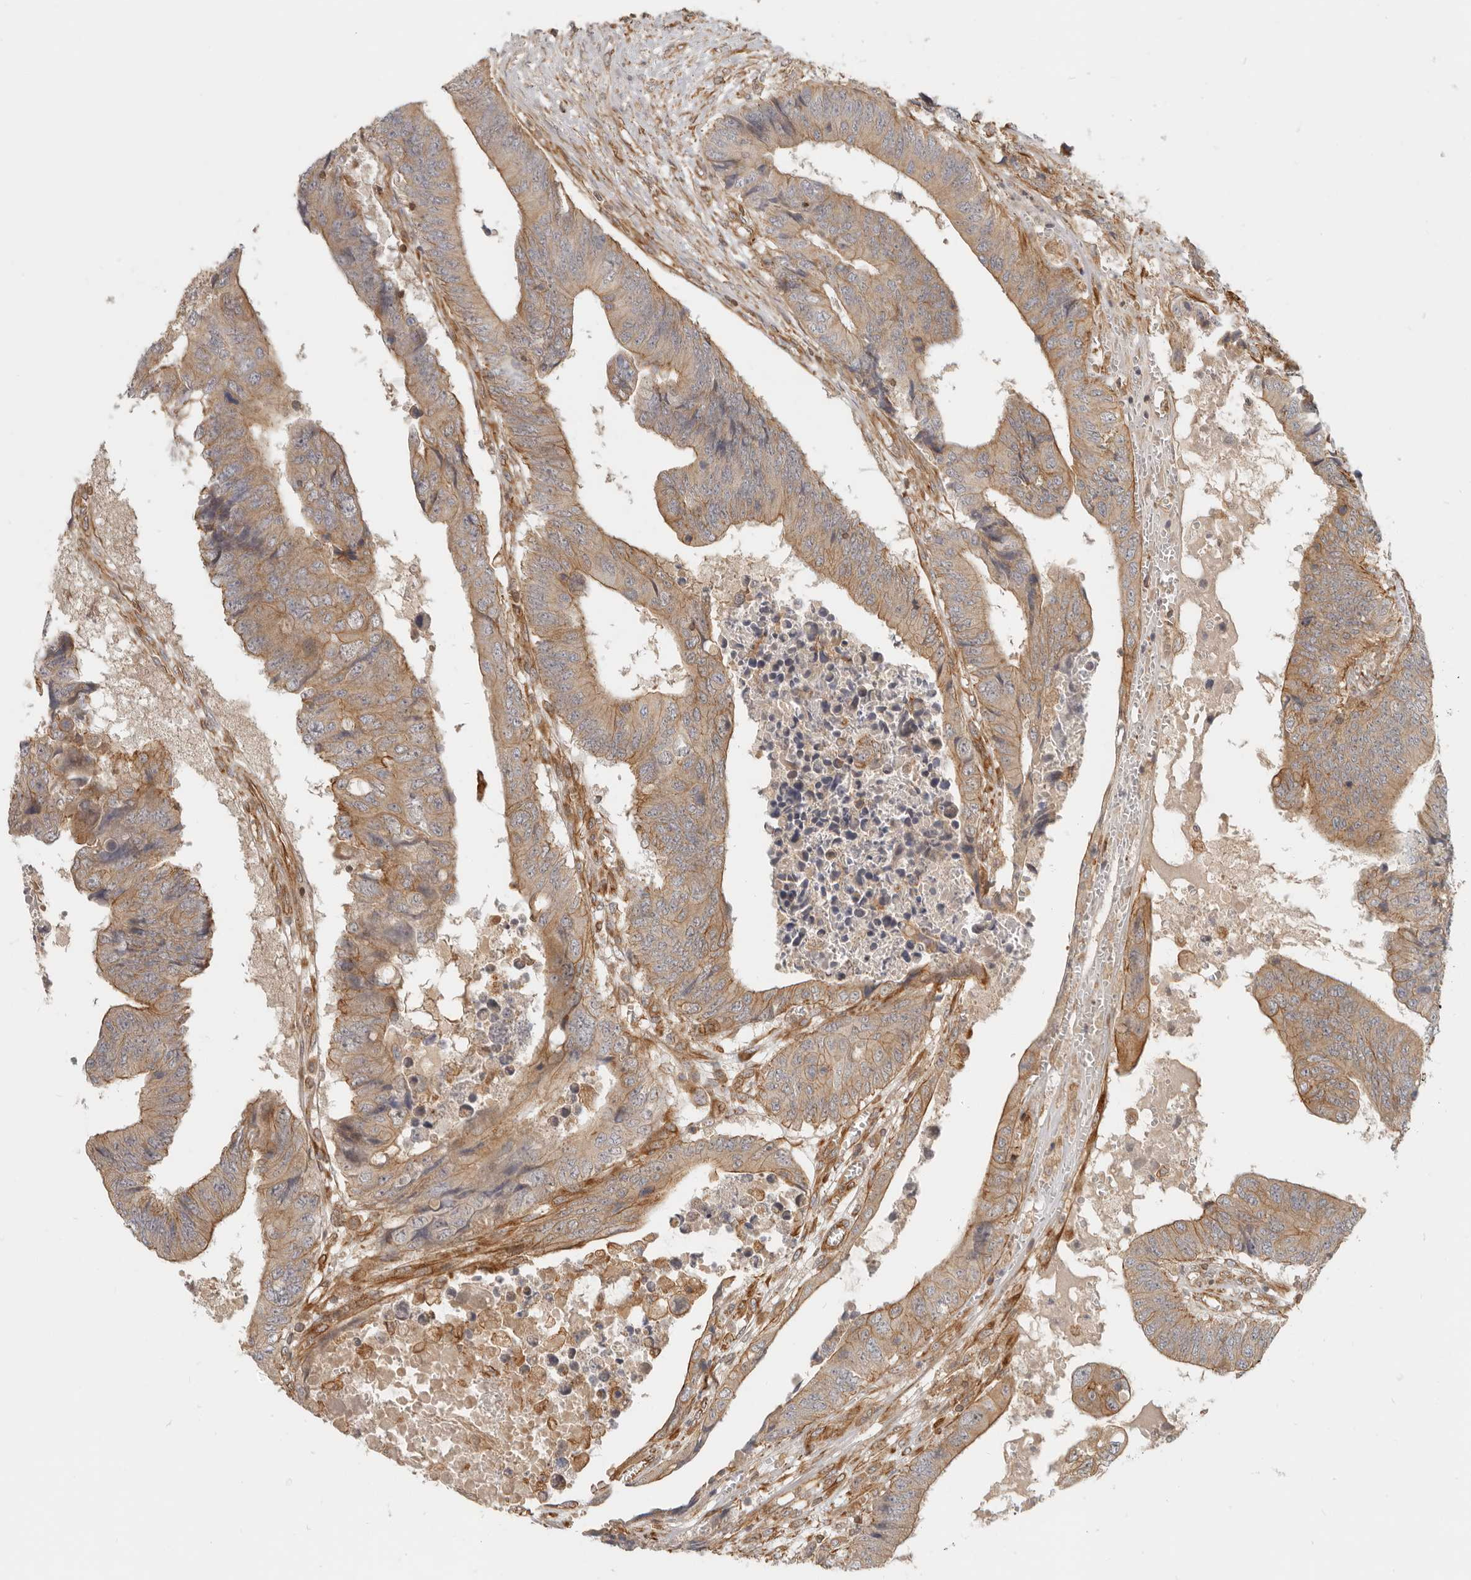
{"staining": {"intensity": "moderate", "quantity": ">75%", "location": "cytoplasmic/membranous"}, "tissue": "colorectal cancer", "cell_type": "Tumor cells", "image_type": "cancer", "snomed": [{"axis": "morphology", "description": "Adenocarcinoma, NOS"}, {"axis": "topography", "description": "Rectum"}], "caption": "Colorectal cancer tissue demonstrates moderate cytoplasmic/membranous expression in about >75% of tumor cells, visualized by immunohistochemistry. Immunohistochemistry (ihc) stains the protein of interest in brown and the nuclei are stained blue.", "gene": "UFSP1", "patient": {"sex": "male", "age": 84}}